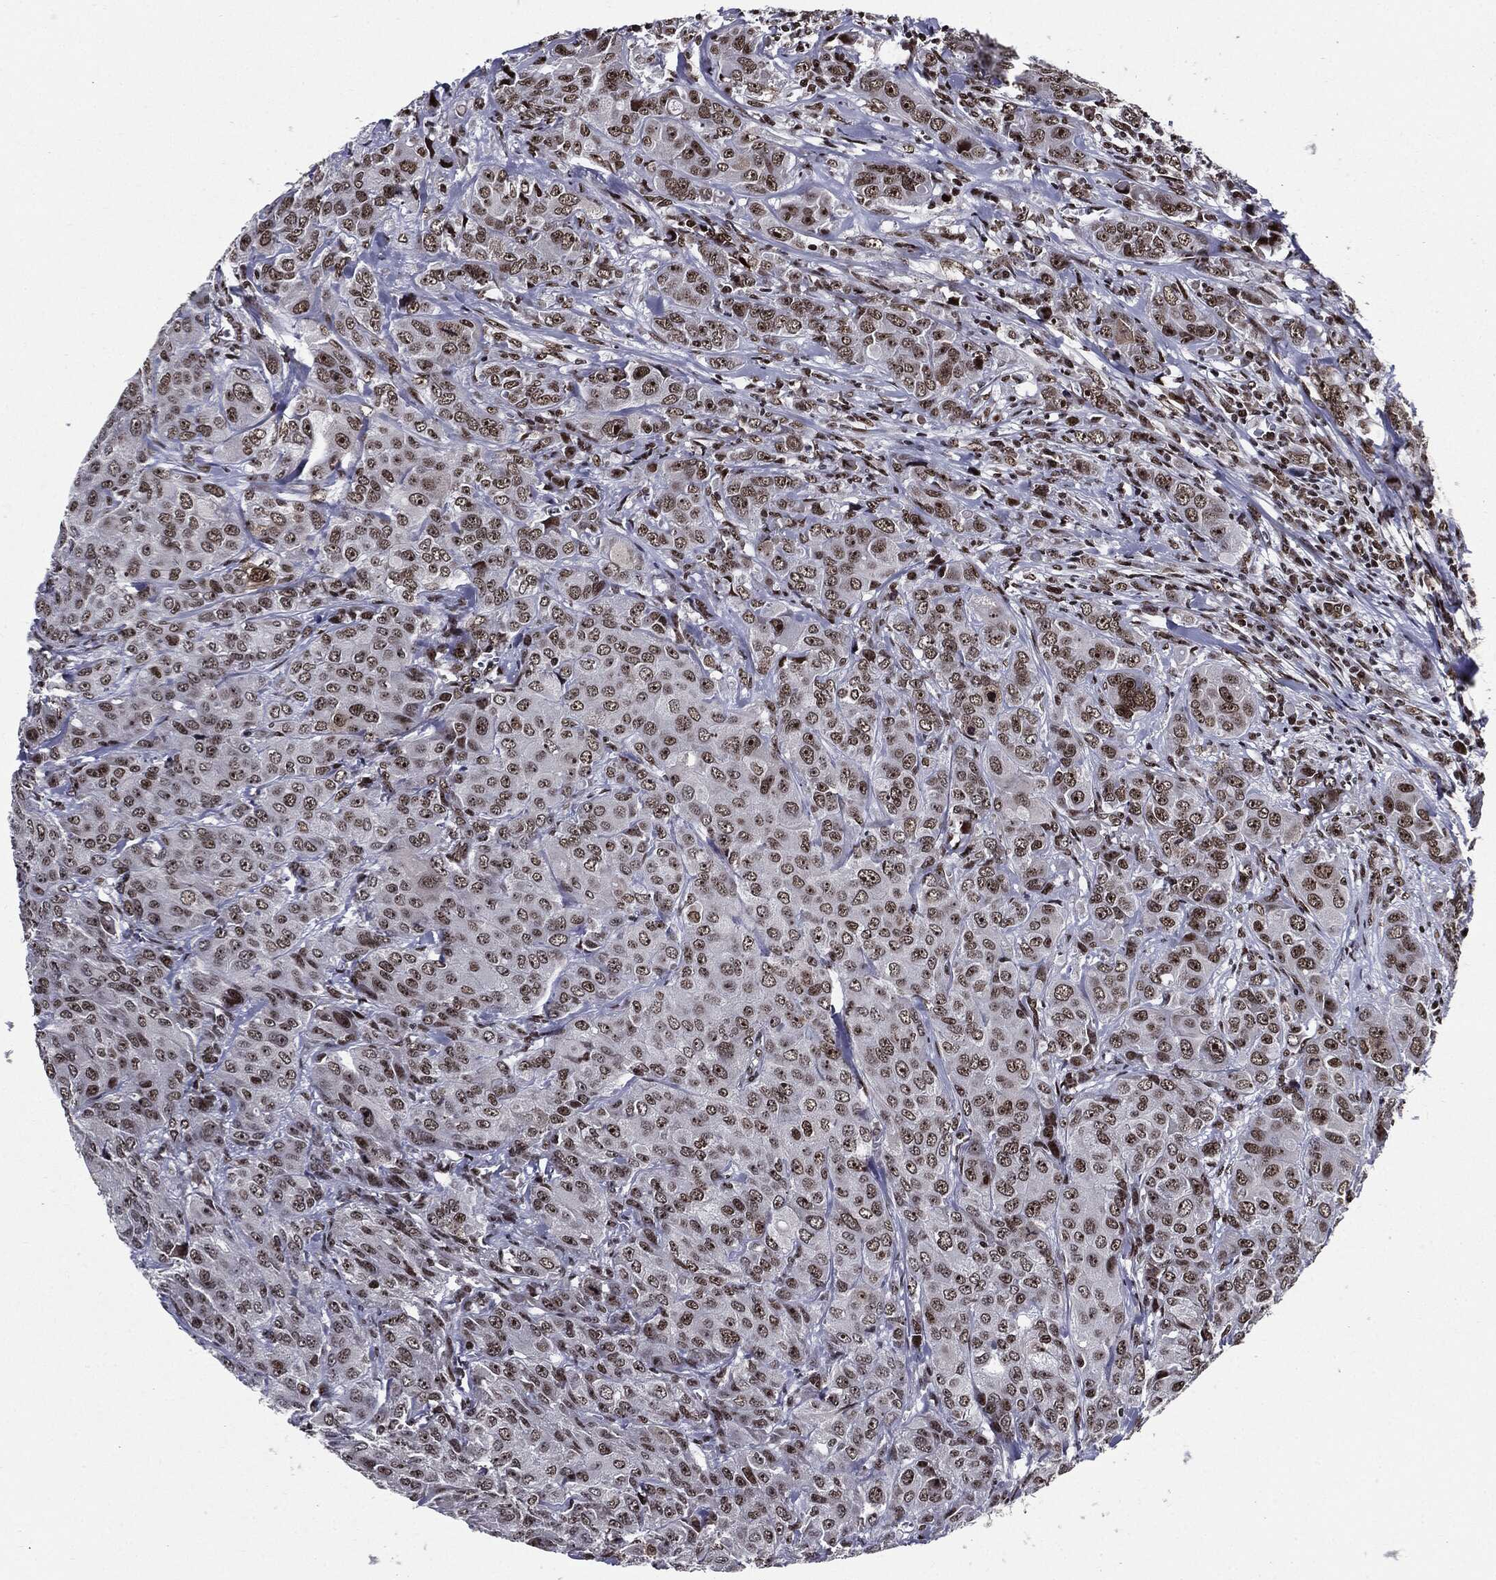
{"staining": {"intensity": "moderate", "quantity": "25%-75%", "location": "nuclear"}, "tissue": "breast cancer", "cell_type": "Tumor cells", "image_type": "cancer", "snomed": [{"axis": "morphology", "description": "Duct carcinoma"}, {"axis": "topography", "description": "Breast"}], "caption": "The micrograph demonstrates staining of breast infiltrating ductal carcinoma, revealing moderate nuclear protein positivity (brown color) within tumor cells. Immunohistochemistry (ihc) stains the protein of interest in brown and the nuclei are stained blue.", "gene": "ZFP91", "patient": {"sex": "female", "age": 43}}